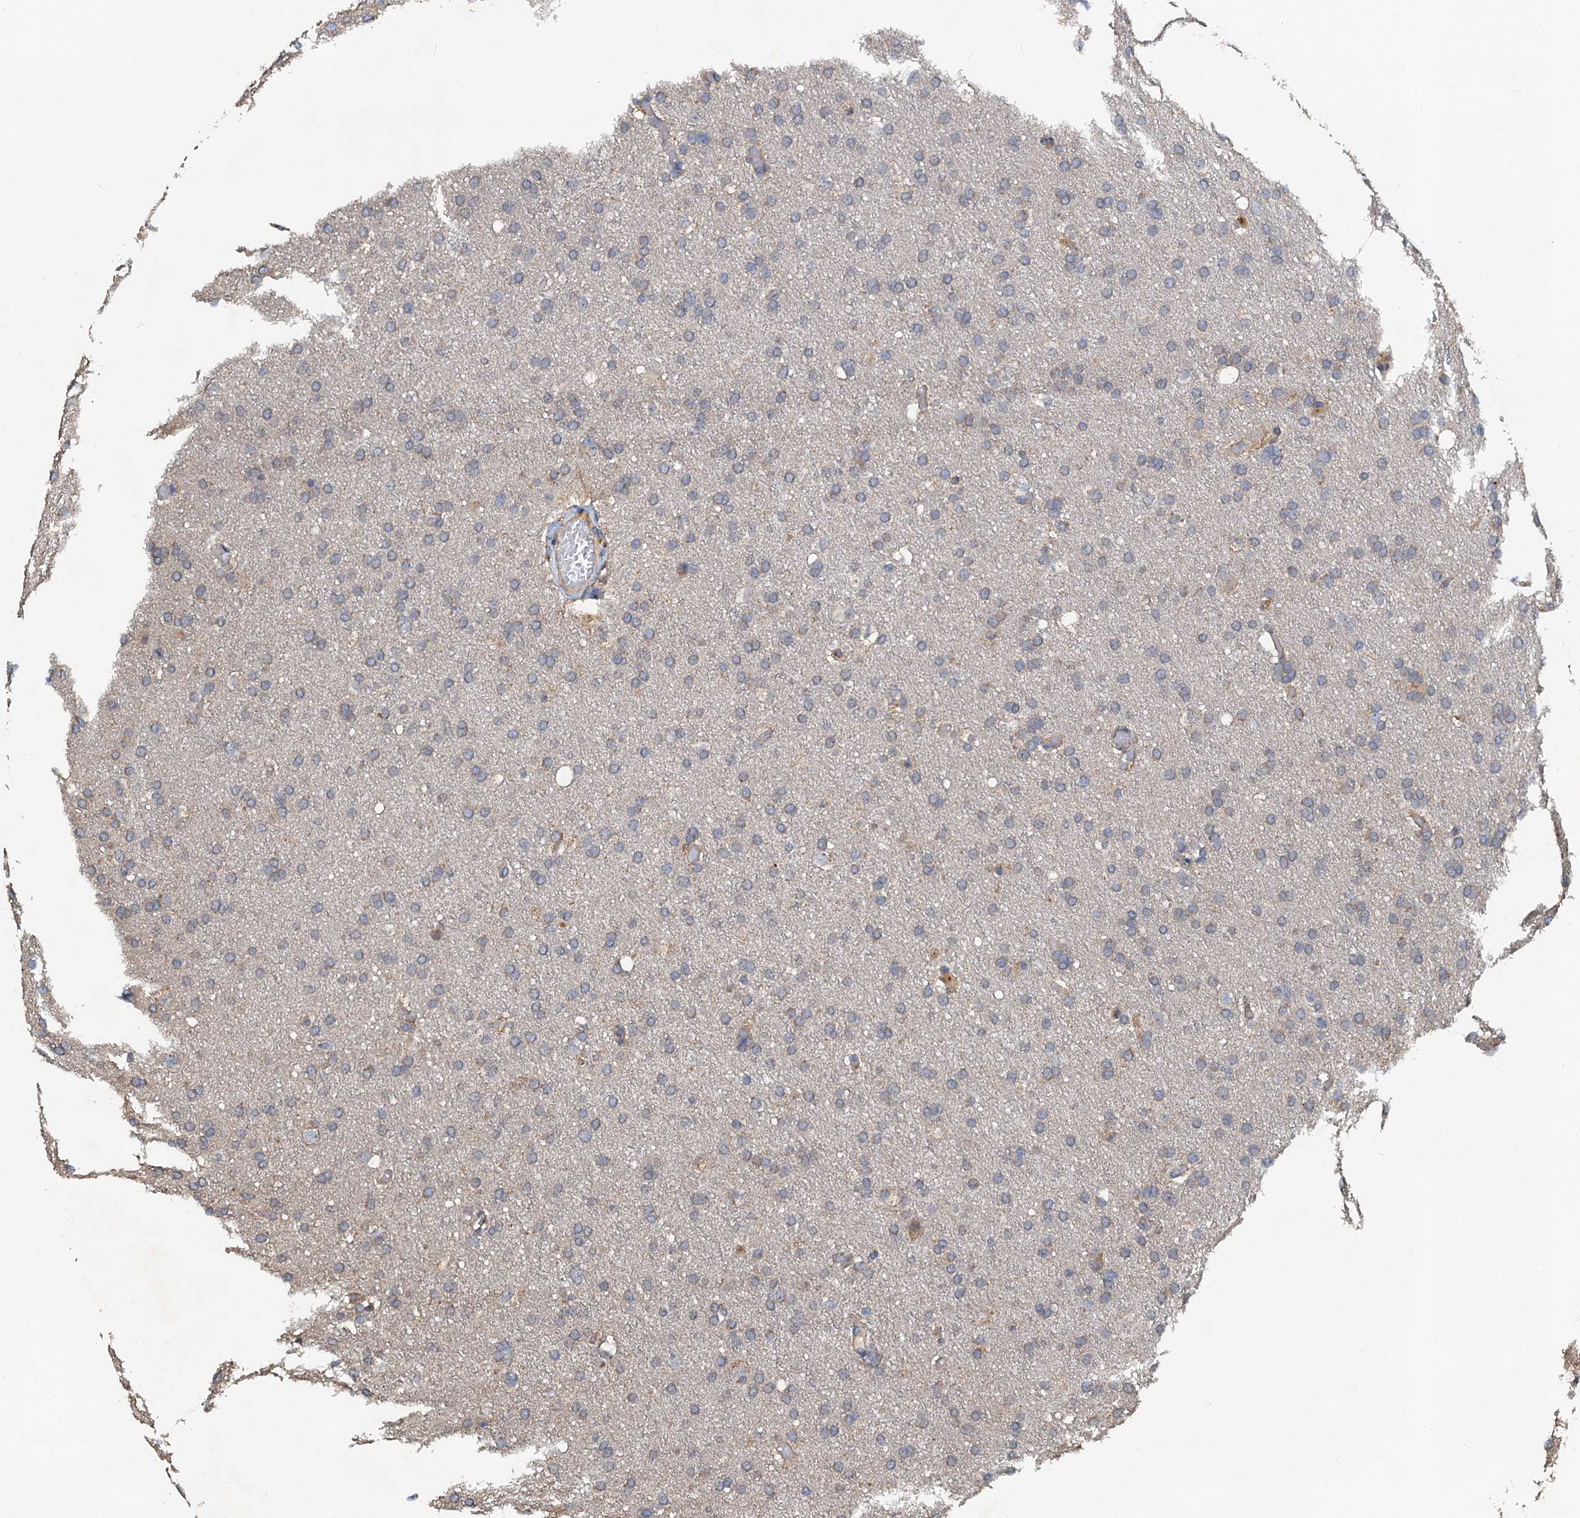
{"staining": {"intensity": "negative", "quantity": "none", "location": "none"}, "tissue": "glioma", "cell_type": "Tumor cells", "image_type": "cancer", "snomed": [{"axis": "morphology", "description": "Glioma, malignant, High grade"}, {"axis": "topography", "description": "Cerebral cortex"}], "caption": "Tumor cells show no significant expression in malignant glioma (high-grade).", "gene": "ZNF606", "patient": {"sex": "female", "age": 36}}